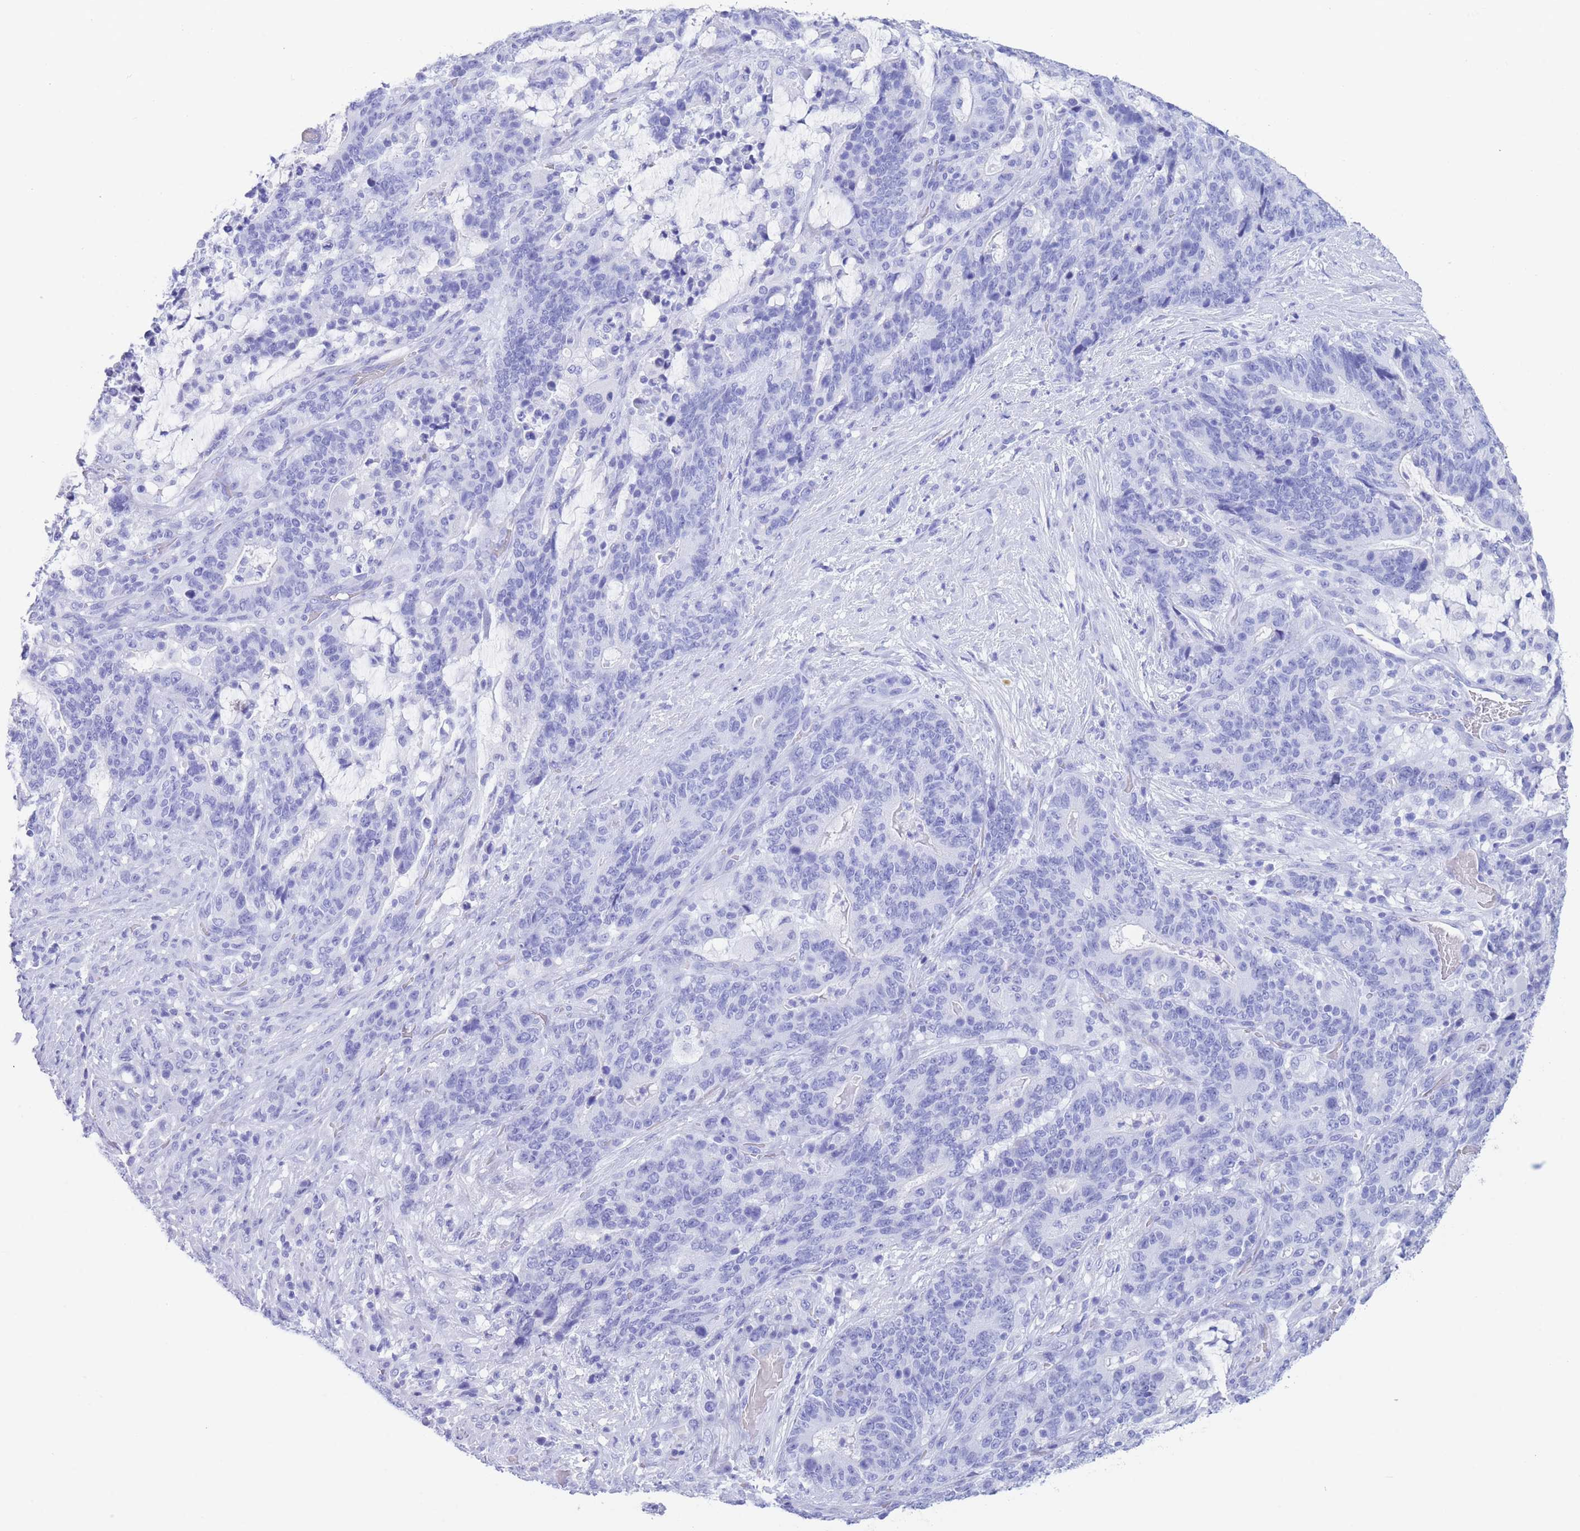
{"staining": {"intensity": "negative", "quantity": "none", "location": "none"}, "tissue": "stomach cancer", "cell_type": "Tumor cells", "image_type": "cancer", "snomed": [{"axis": "morphology", "description": "Normal tissue, NOS"}, {"axis": "morphology", "description": "Adenocarcinoma, NOS"}, {"axis": "topography", "description": "Stomach"}], "caption": "This is an immunohistochemistry image of human stomach cancer (adenocarcinoma). There is no staining in tumor cells.", "gene": "SLCO1B3", "patient": {"sex": "female", "age": 64}}